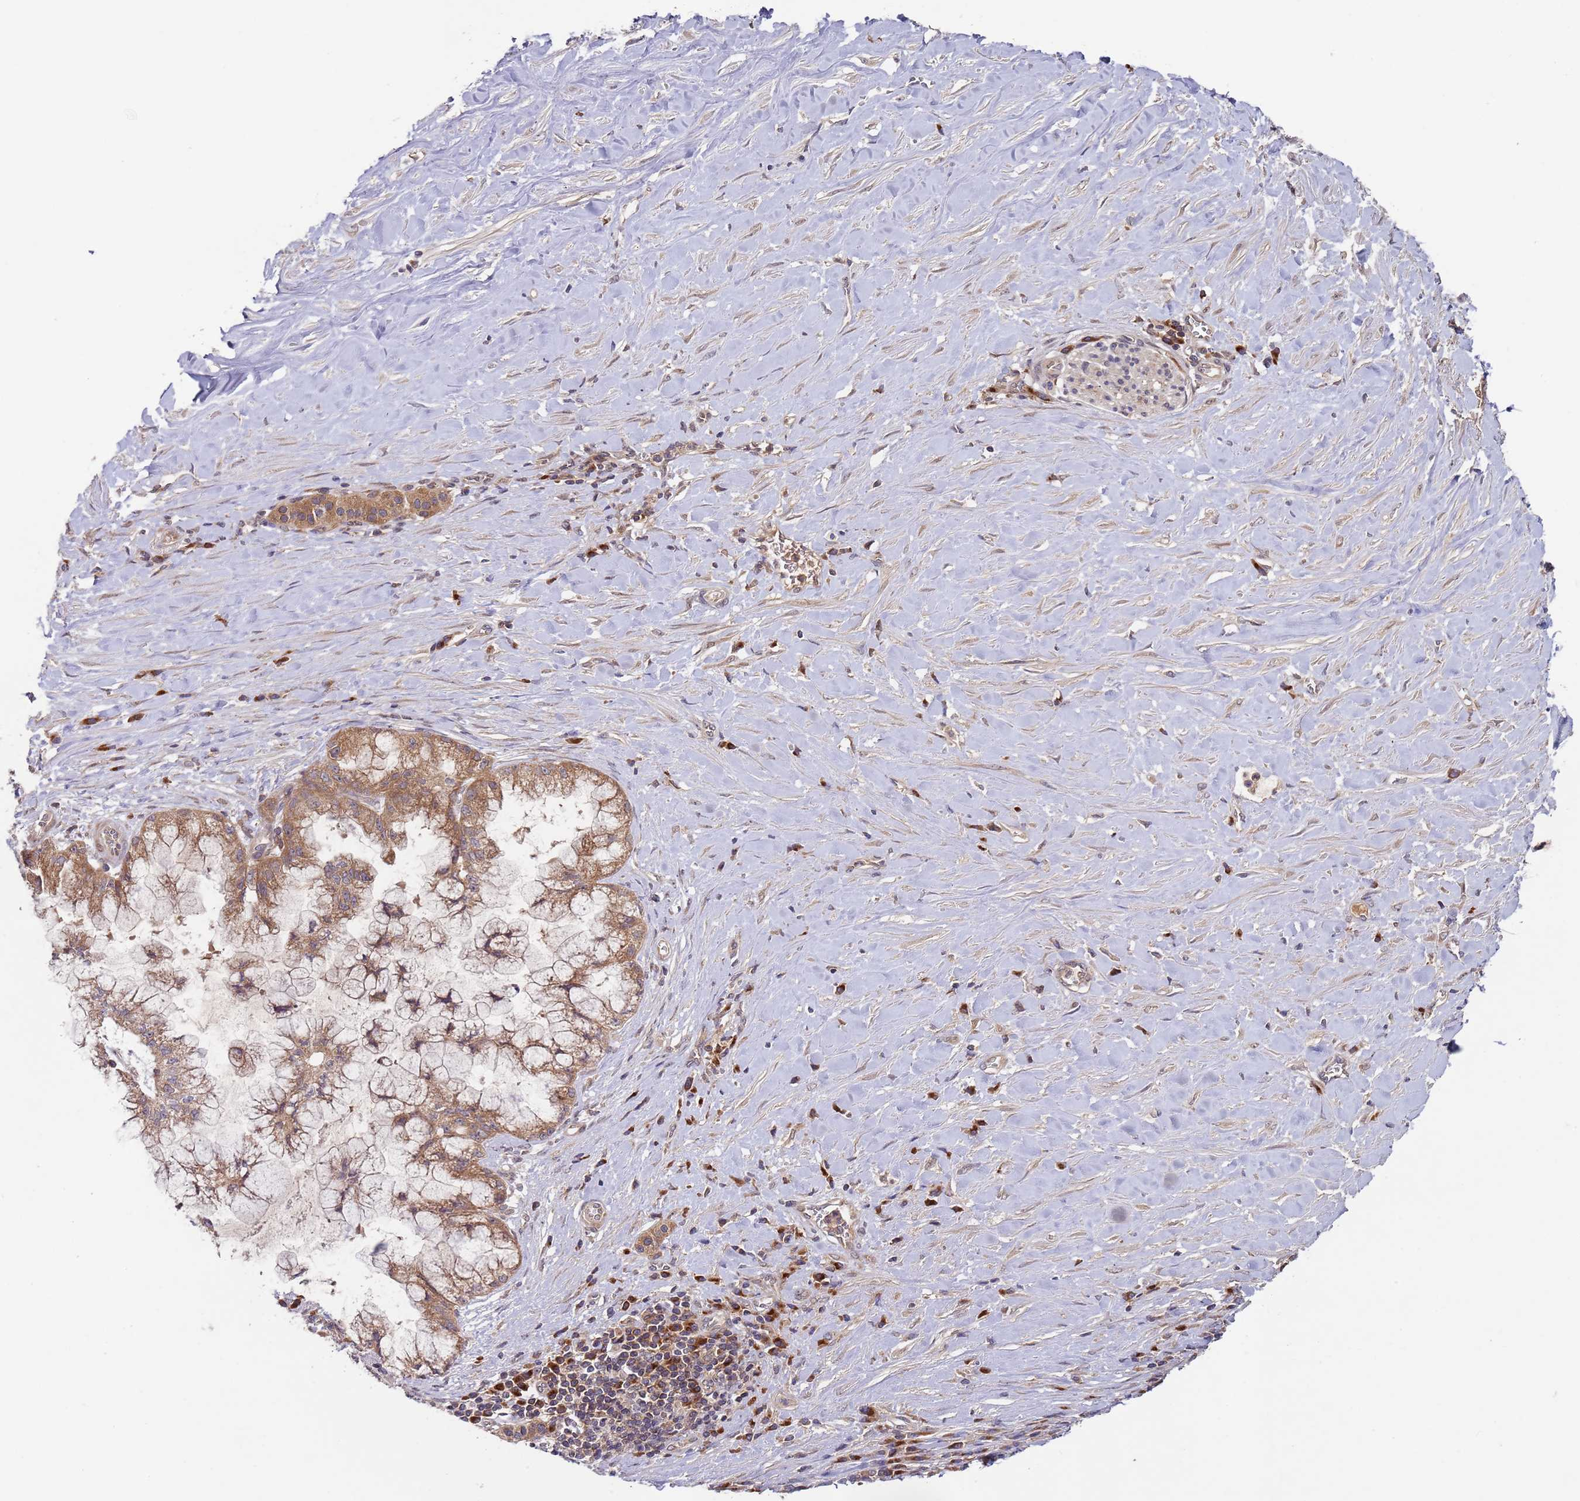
{"staining": {"intensity": "moderate", "quantity": ">75%", "location": "cytoplasmic/membranous"}, "tissue": "pancreatic cancer", "cell_type": "Tumor cells", "image_type": "cancer", "snomed": [{"axis": "morphology", "description": "Adenocarcinoma, NOS"}, {"axis": "topography", "description": "Pancreas"}], "caption": "Pancreatic adenocarcinoma stained with a brown dye shows moderate cytoplasmic/membranous positive staining in about >75% of tumor cells.", "gene": "OR5A2", "patient": {"sex": "male", "age": 73}}